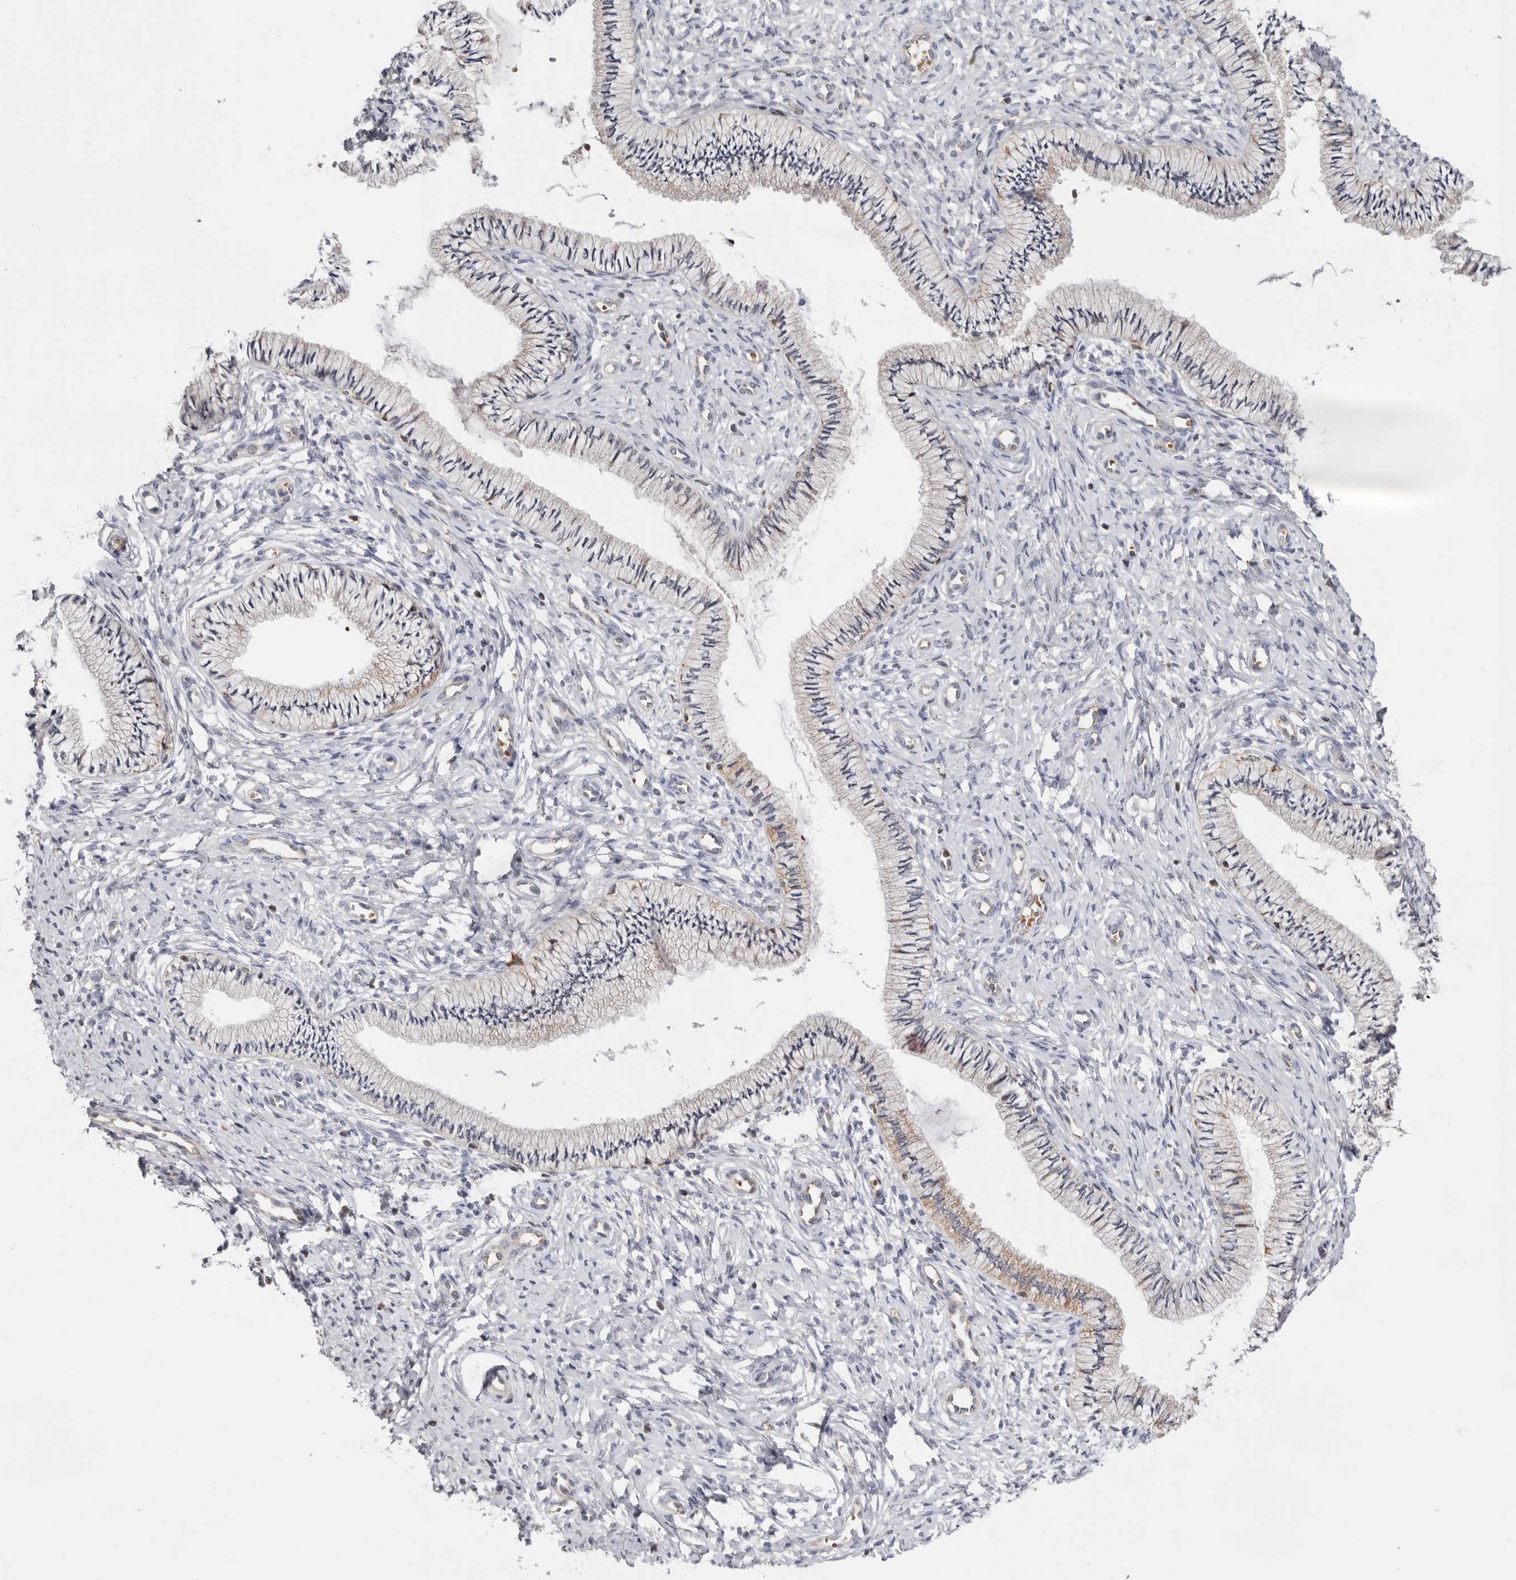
{"staining": {"intensity": "weak", "quantity": "<25%", "location": "cytoplasmic/membranous"}, "tissue": "cervix", "cell_type": "Glandular cells", "image_type": "normal", "snomed": [{"axis": "morphology", "description": "Normal tissue, NOS"}, {"axis": "topography", "description": "Cervix"}], "caption": "Immunohistochemistry photomicrograph of unremarkable cervix: human cervix stained with DAB displays no significant protein staining in glandular cells. (Brightfield microscopy of DAB IHC at high magnification).", "gene": "RNF213", "patient": {"sex": "female", "age": 36}}